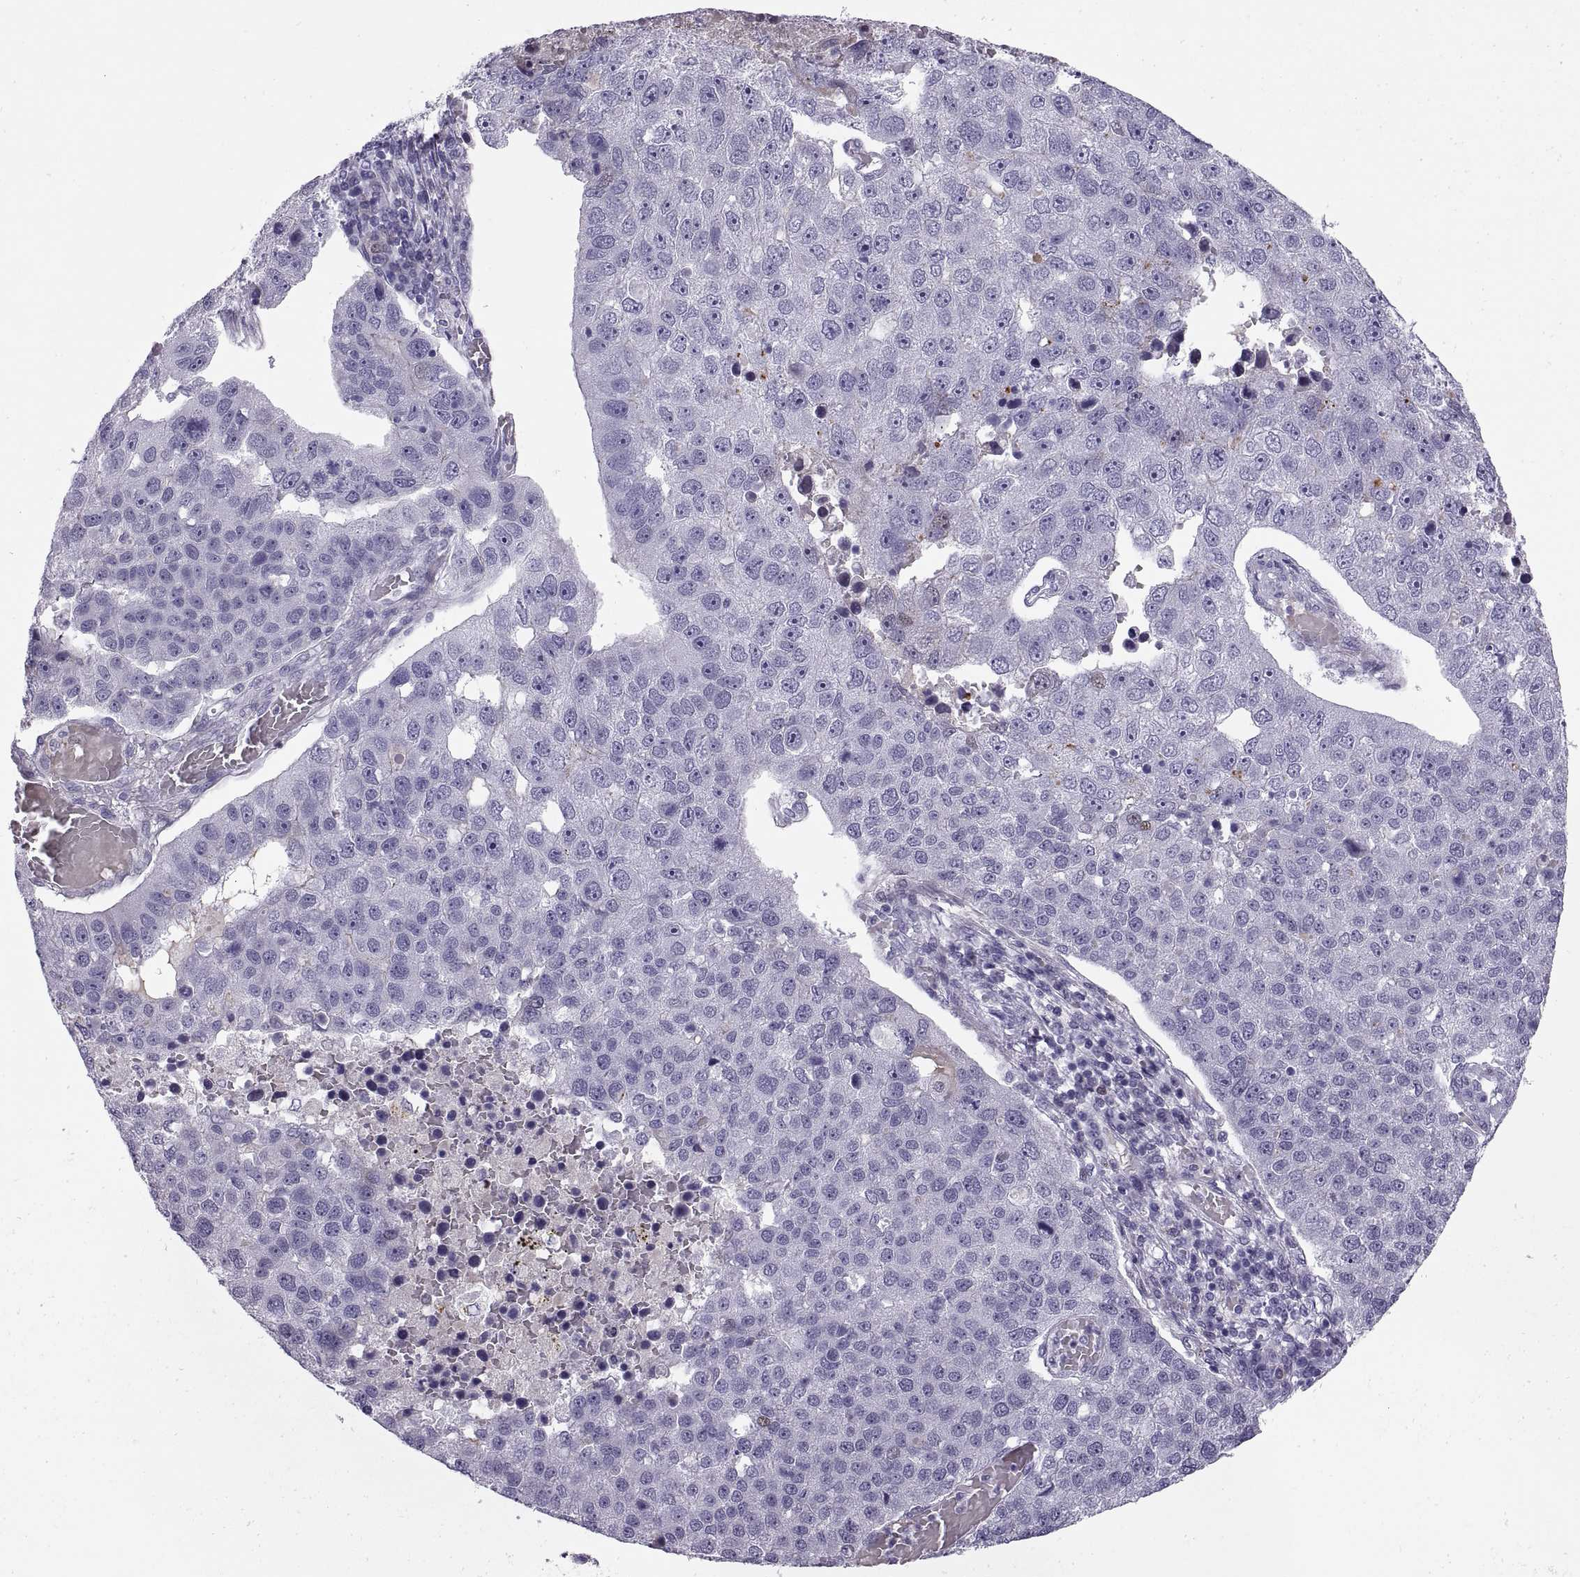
{"staining": {"intensity": "negative", "quantity": "none", "location": "none"}, "tissue": "pancreatic cancer", "cell_type": "Tumor cells", "image_type": "cancer", "snomed": [{"axis": "morphology", "description": "Adenocarcinoma, NOS"}, {"axis": "topography", "description": "Pancreas"}], "caption": "This image is of pancreatic cancer stained with IHC to label a protein in brown with the nuclei are counter-stained blue. There is no staining in tumor cells. Brightfield microscopy of IHC stained with DAB (3,3'-diaminobenzidine) (brown) and hematoxylin (blue), captured at high magnification.", "gene": "QRICH2", "patient": {"sex": "female", "age": 61}}